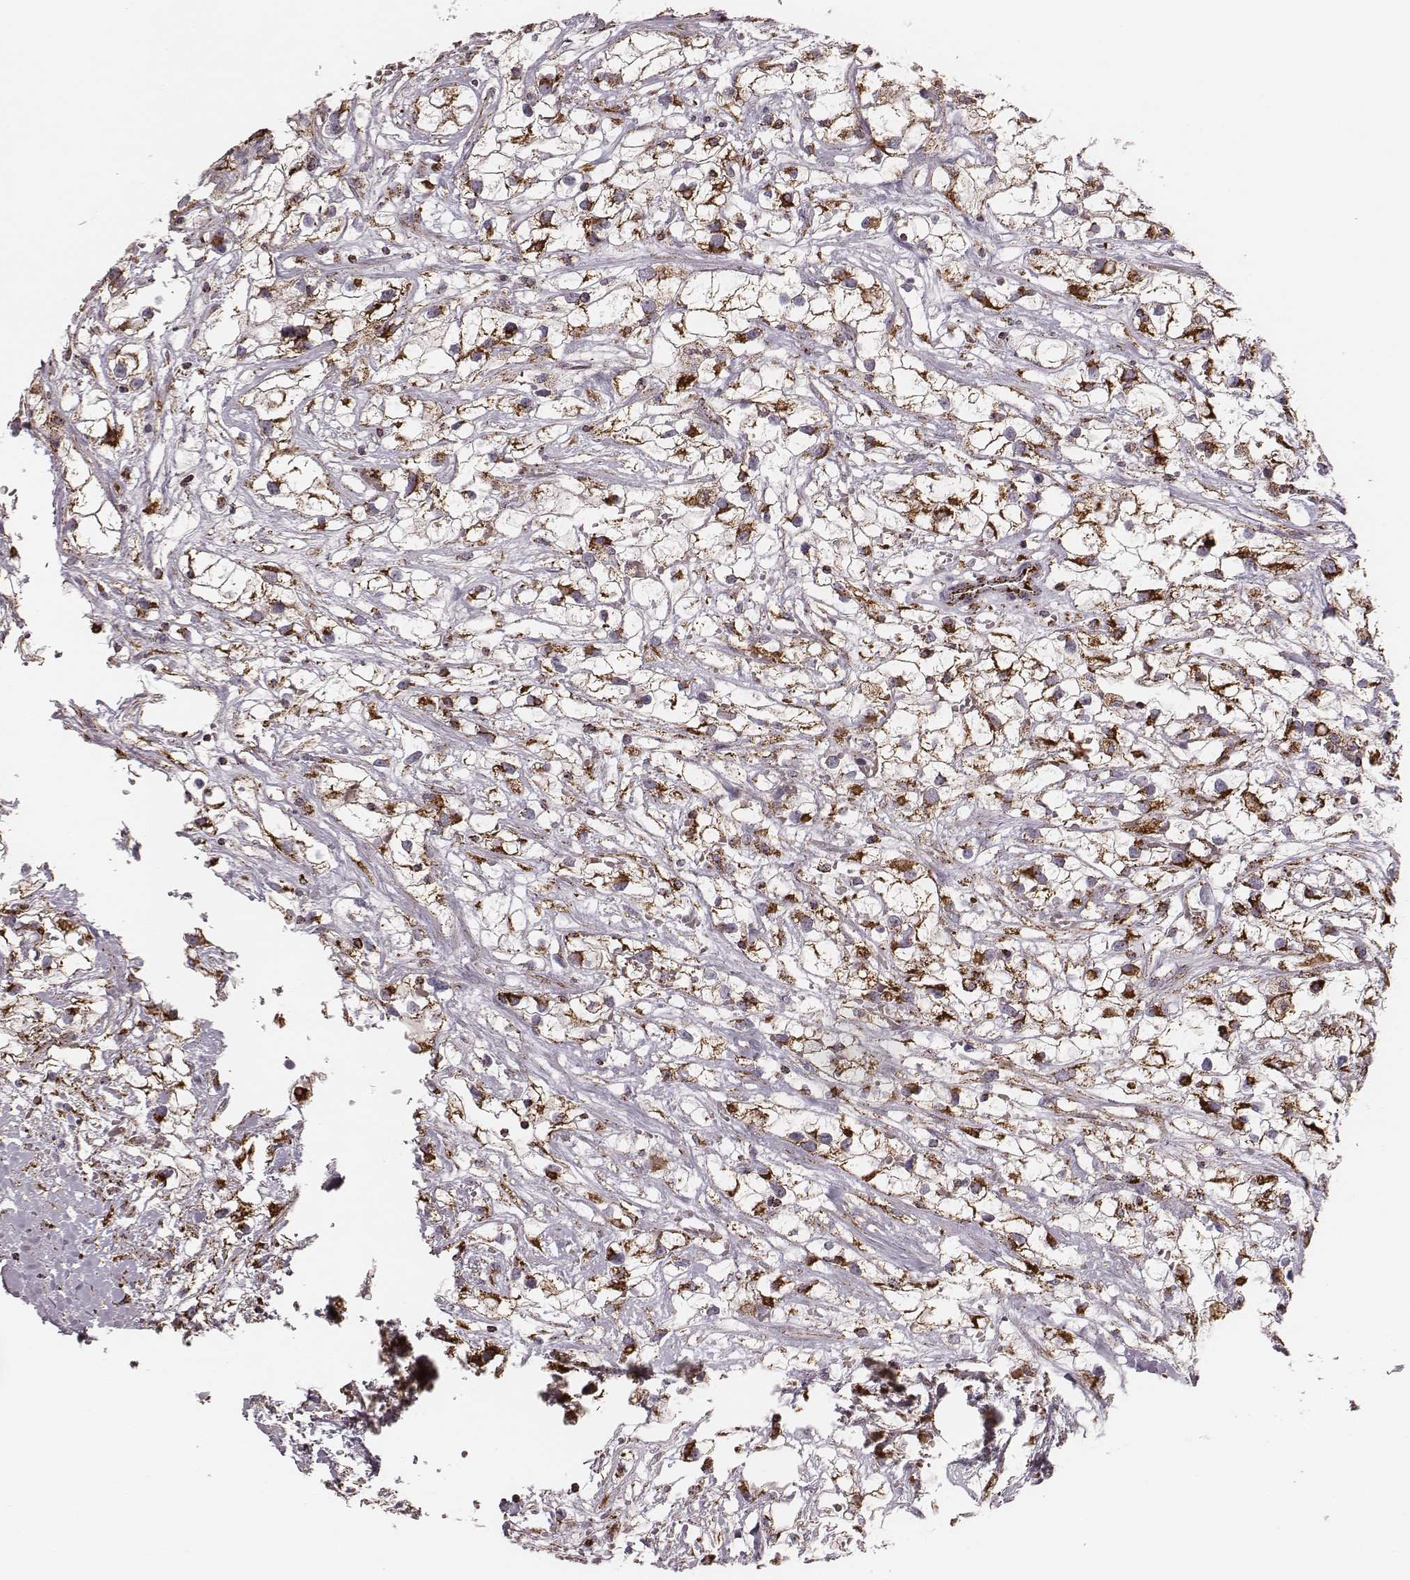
{"staining": {"intensity": "strong", "quantity": ">75%", "location": "cytoplasmic/membranous"}, "tissue": "renal cancer", "cell_type": "Tumor cells", "image_type": "cancer", "snomed": [{"axis": "morphology", "description": "Adenocarcinoma, NOS"}, {"axis": "topography", "description": "Kidney"}], "caption": "A histopathology image showing strong cytoplasmic/membranous expression in about >75% of tumor cells in adenocarcinoma (renal), as visualized by brown immunohistochemical staining.", "gene": "TUFM", "patient": {"sex": "male", "age": 59}}